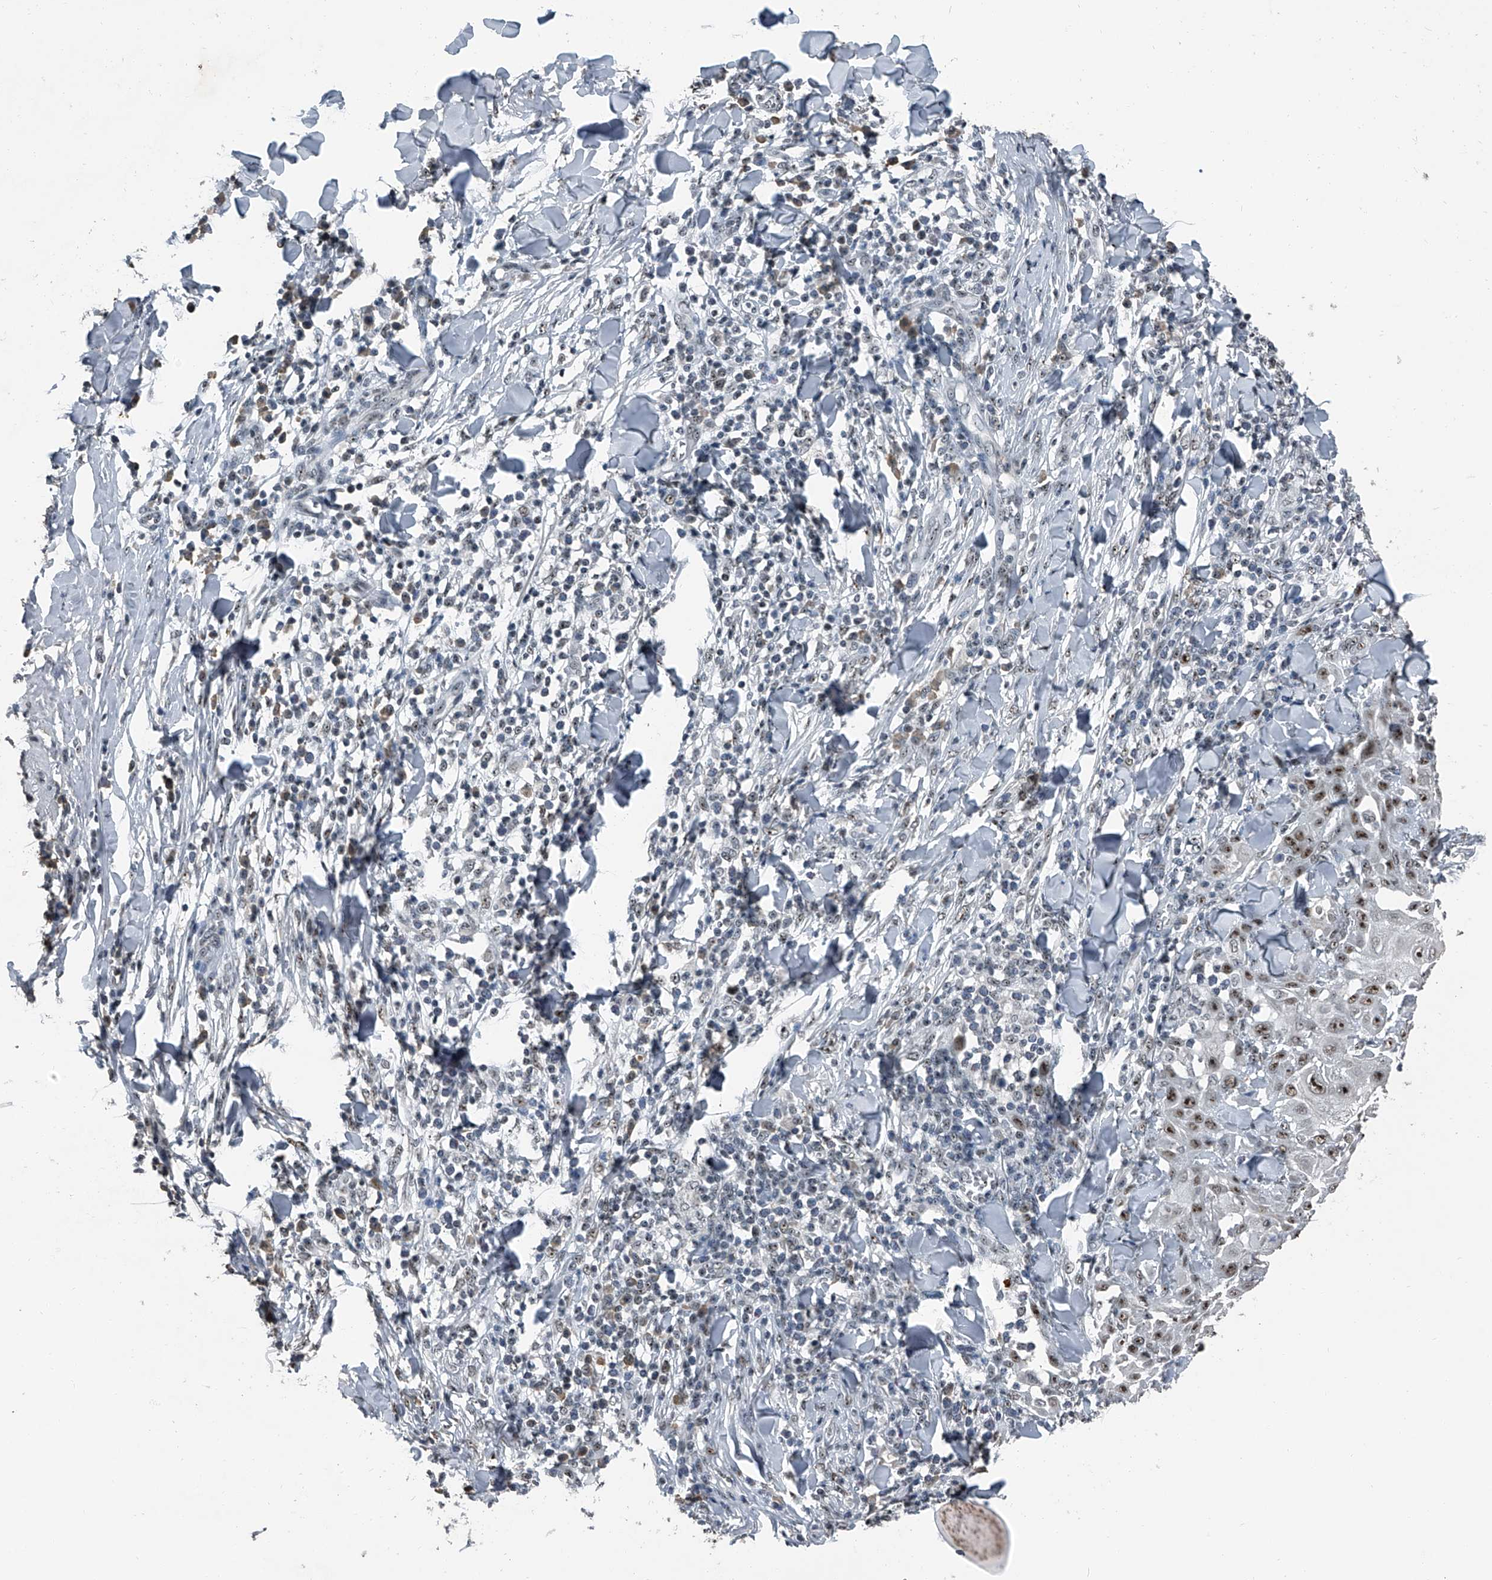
{"staining": {"intensity": "moderate", "quantity": ">75%", "location": "nuclear"}, "tissue": "skin cancer", "cell_type": "Tumor cells", "image_type": "cancer", "snomed": [{"axis": "morphology", "description": "Squamous cell carcinoma, NOS"}, {"axis": "topography", "description": "Skin"}], "caption": "Moderate nuclear positivity is present in about >75% of tumor cells in squamous cell carcinoma (skin).", "gene": "TCOF1", "patient": {"sex": "male", "age": 24}}